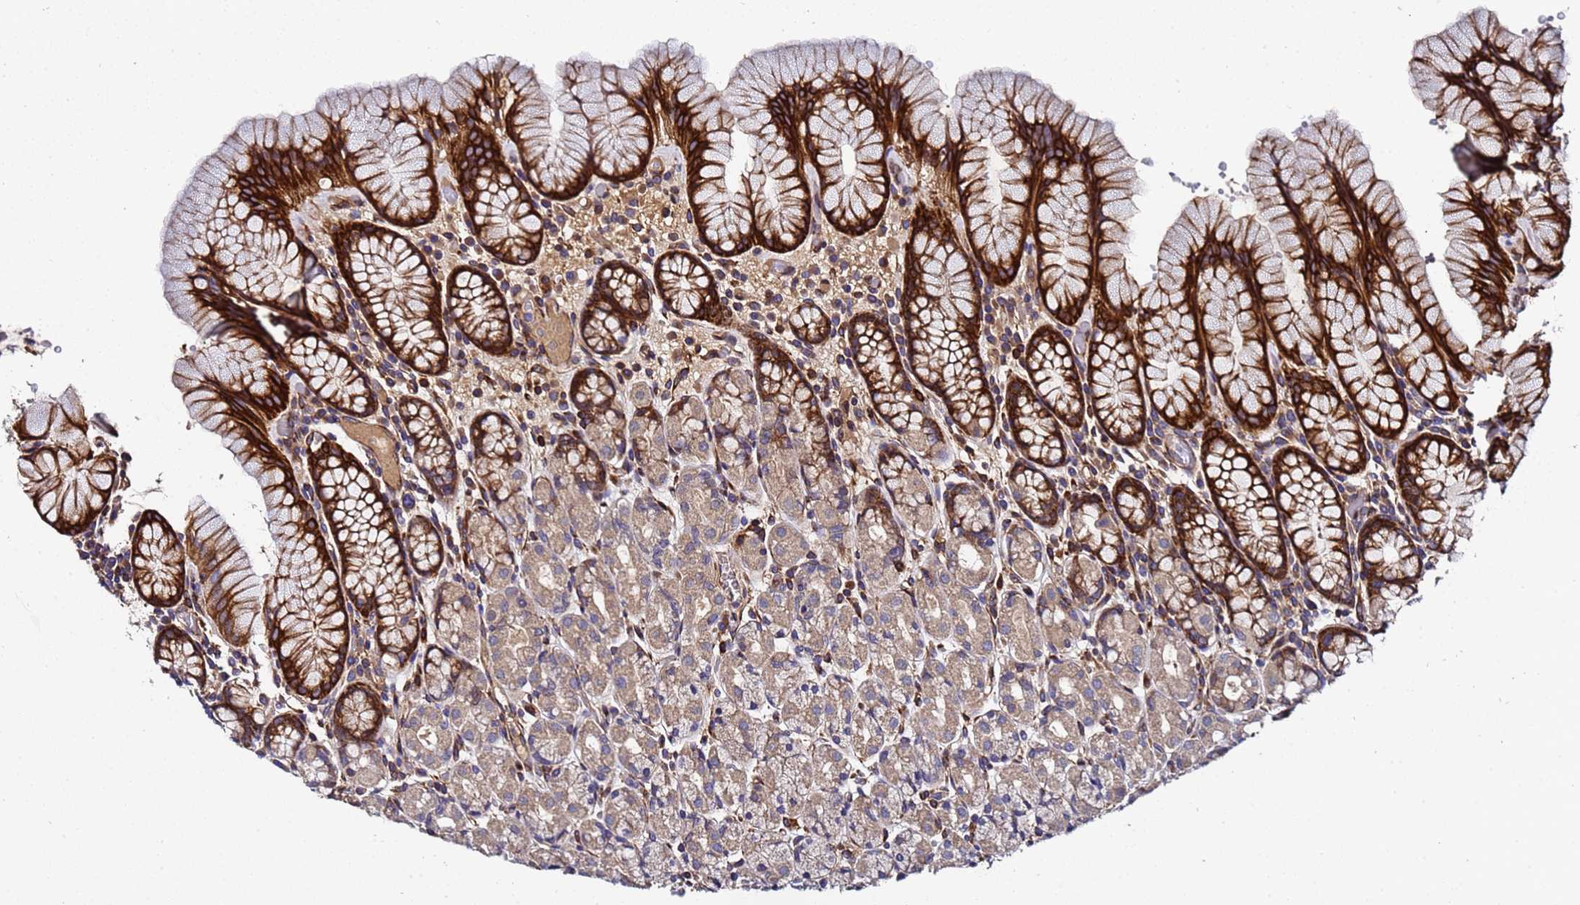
{"staining": {"intensity": "strong", "quantity": "25%-75%", "location": "cytoplasmic/membranous"}, "tissue": "stomach", "cell_type": "Glandular cells", "image_type": "normal", "snomed": [{"axis": "morphology", "description": "Normal tissue, NOS"}, {"axis": "topography", "description": "Stomach, upper"}, {"axis": "topography", "description": "Stomach"}], "caption": "Immunohistochemical staining of normal stomach demonstrates strong cytoplasmic/membranous protein positivity in approximately 25%-75% of glandular cells. (DAB (3,3'-diaminobenzidine) IHC with brightfield microscopy, high magnification).", "gene": "MOCS1", "patient": {"sex": "male", "age": 62}}